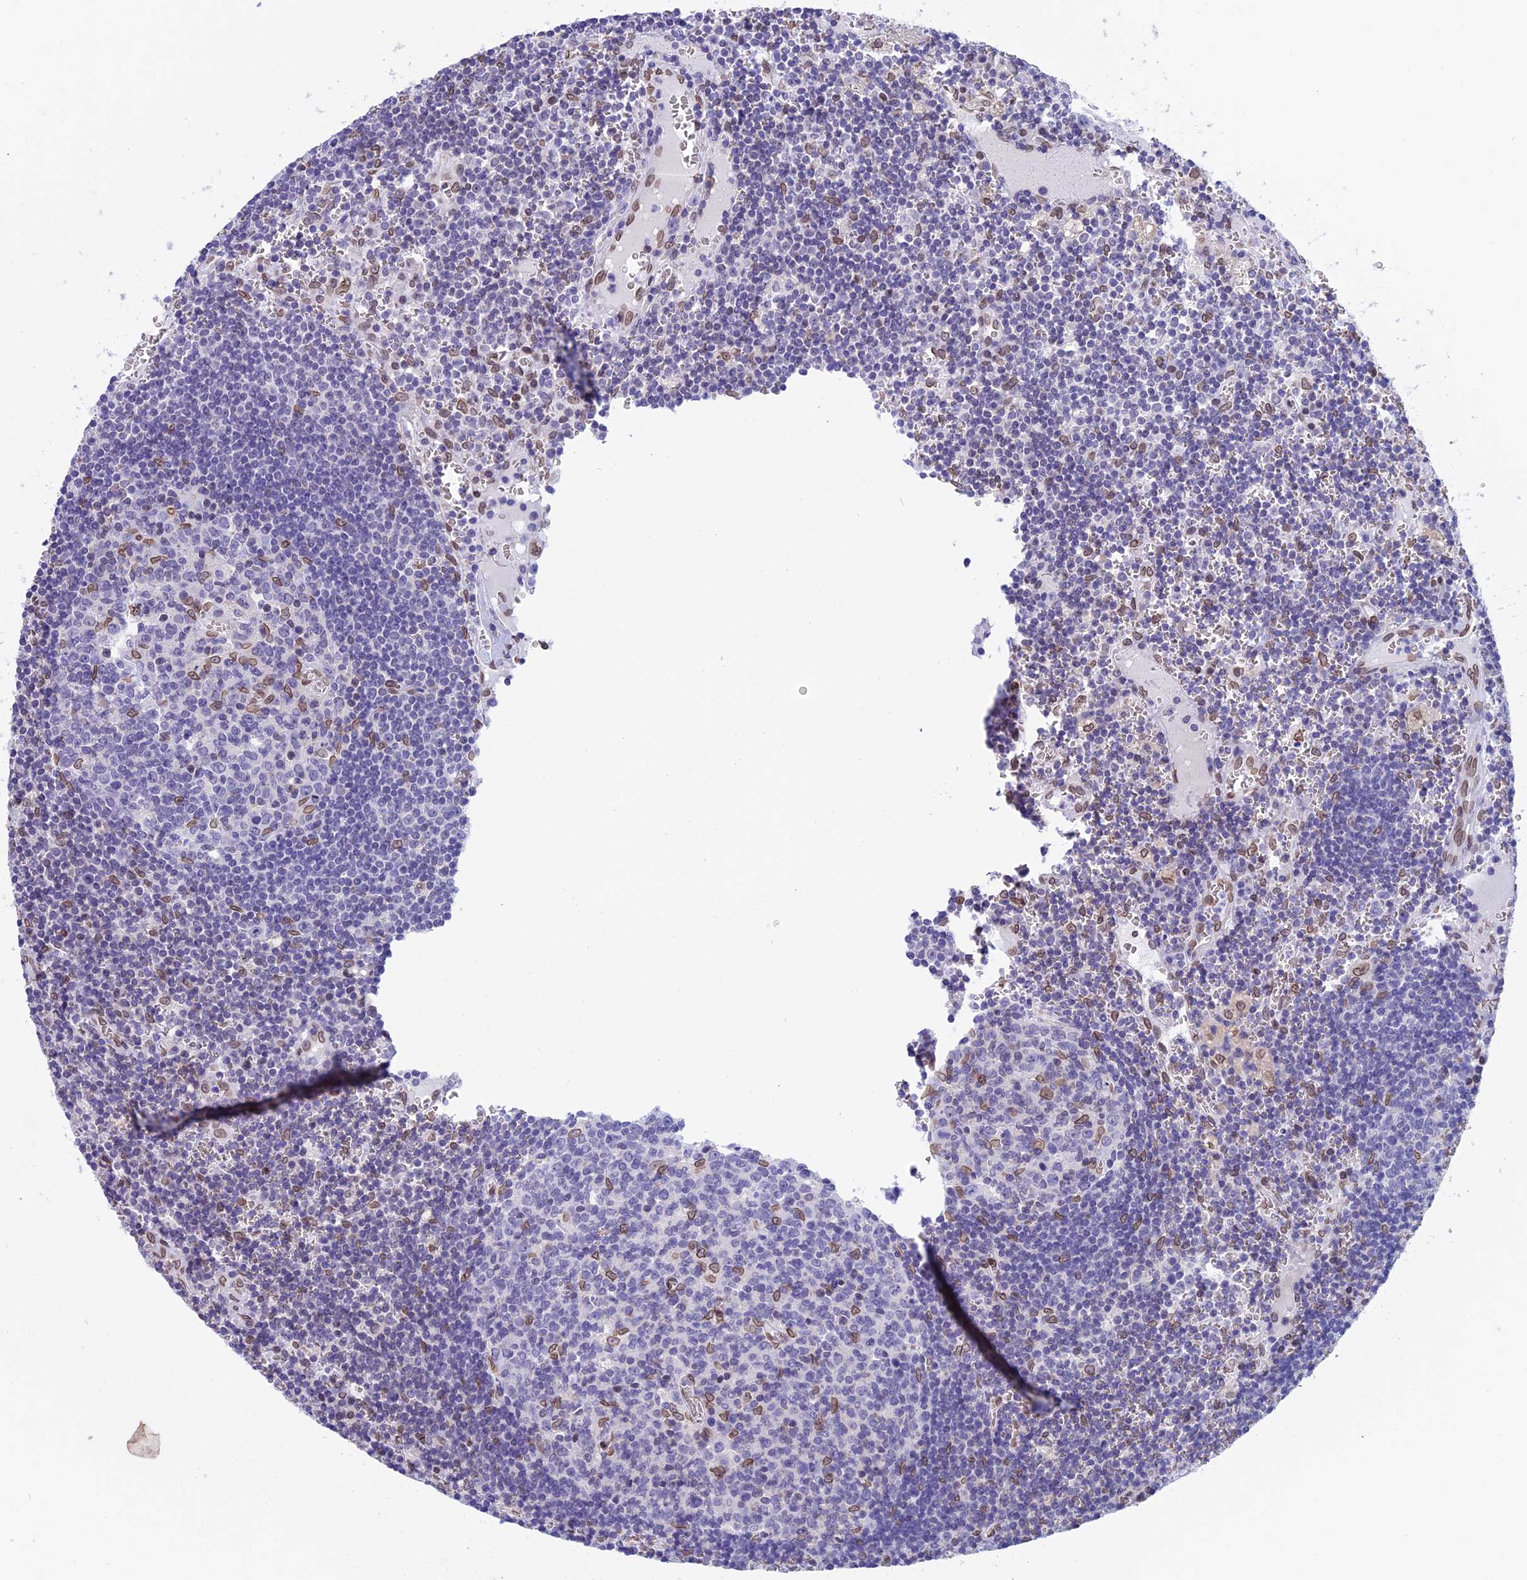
{"staining": {"intensity": "weak", "quantity": "<25%", "location": "cytoplasmic/membranous,nuclear"}, "tissue": "lymph node", "cell_type": "Germinal center cells", "image_type": "normal", "snomed": [{"axis": "morphology", "description": "Normal tissue, NOS"}, {"axis": "topography", "description": "Lymph node"}], "caption": "IHC of unremarkable human lymph node displays no expression in germinal center cells.", "gene": "TMPRSS7", "patient": {"sex": "female", "age": 73}}